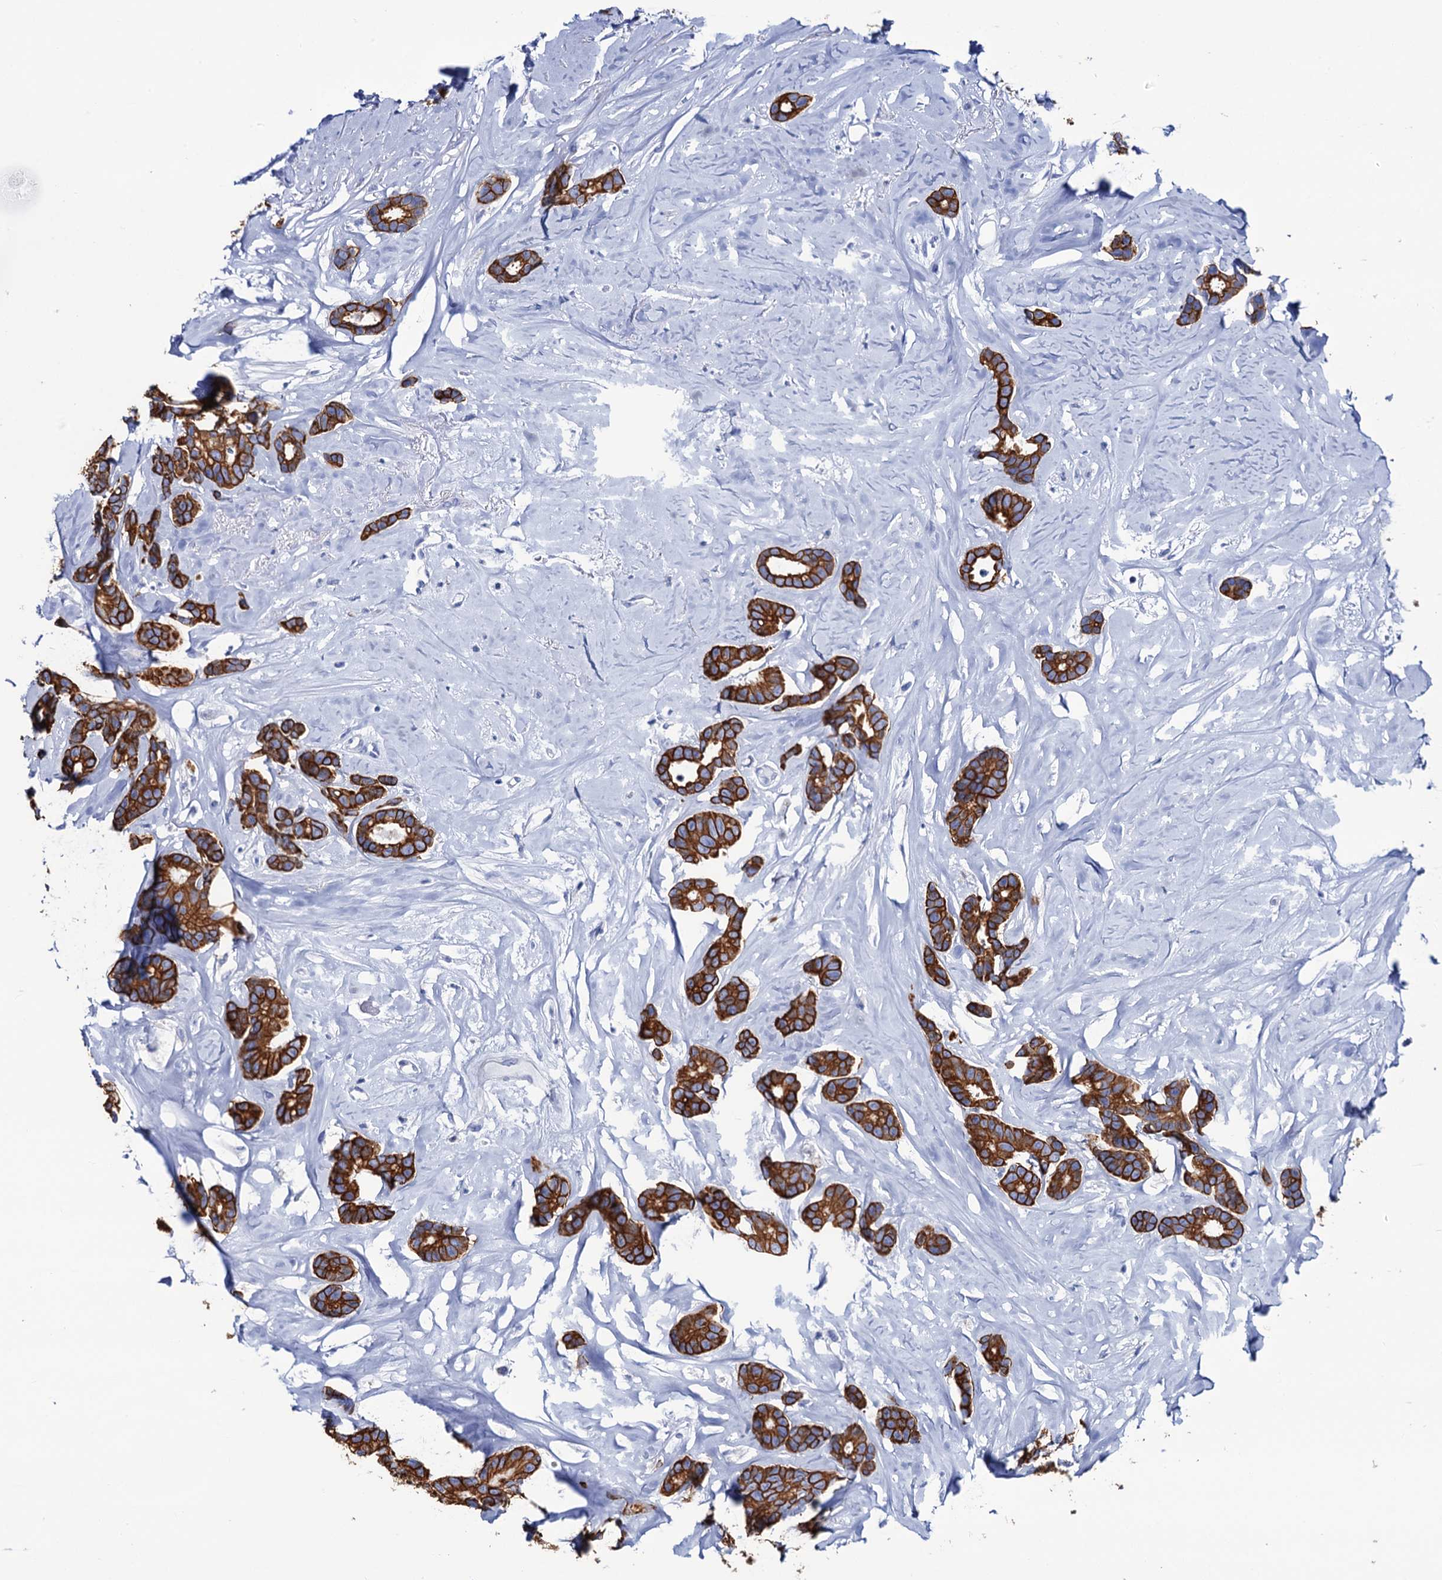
{"staining": {"intensity": "strong", "quantity": ">75%", "location": "cytoplasmic/membranous"}, "tissue": "breast cancer", "cell_type": "Tumor cells", "image_type": "cancer", "snomed": [{"axis": "morphology", "description": "Duct carcinoma"}, {"axis": "topography", "description": "Breast"}], "caption": "DAB immunohistochemical staining of human breast intraductal carcinoma exhibits strong cytoplasmic/membranous protein staining in about >75% of tumor cells. (DAB (3,3'-diaminobenzidine) IHC with brightfield microscopy, high magnification).", "gene": "RAB3IP", "patient": {"sex": "female", "age": 87}}